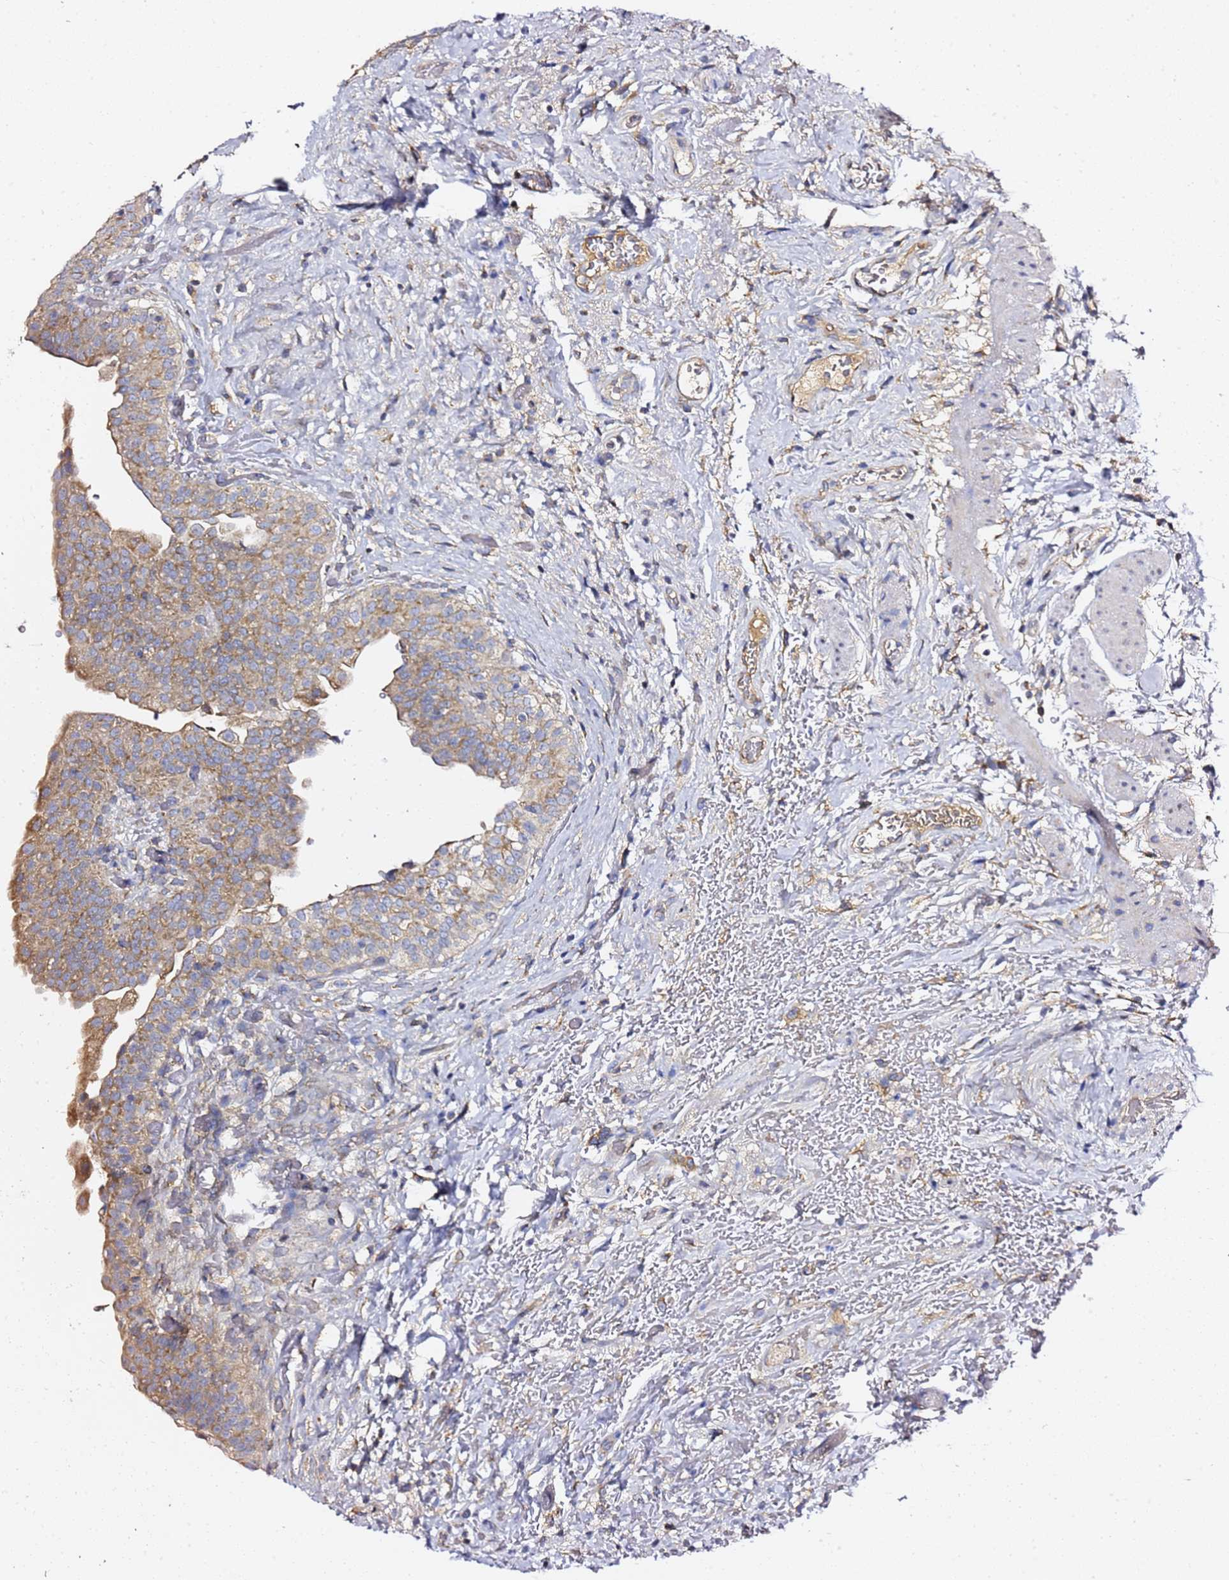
{"staining": {"intensity": "moderate", "quantity": ">75%", "location": "cytoplasmic/membranous"}, "tissue": "urinary bladder", "cell_type": "Urothelial cells", "image_type": "normal", "snomed": [{"axis": "morphology", "description": "Normal tissue, NOS"}, {"axis": "topography", "description": "Urinary bladder"}], "caption": "Immunohistochemical staining of benign human urinary bladder exhibits >75% levels of moderate cytoplasmic/membranous protein staining in about >75% of urothelial cells.", "gene": "C19orf12", "patient": {"sex": "male", "age": 69}}